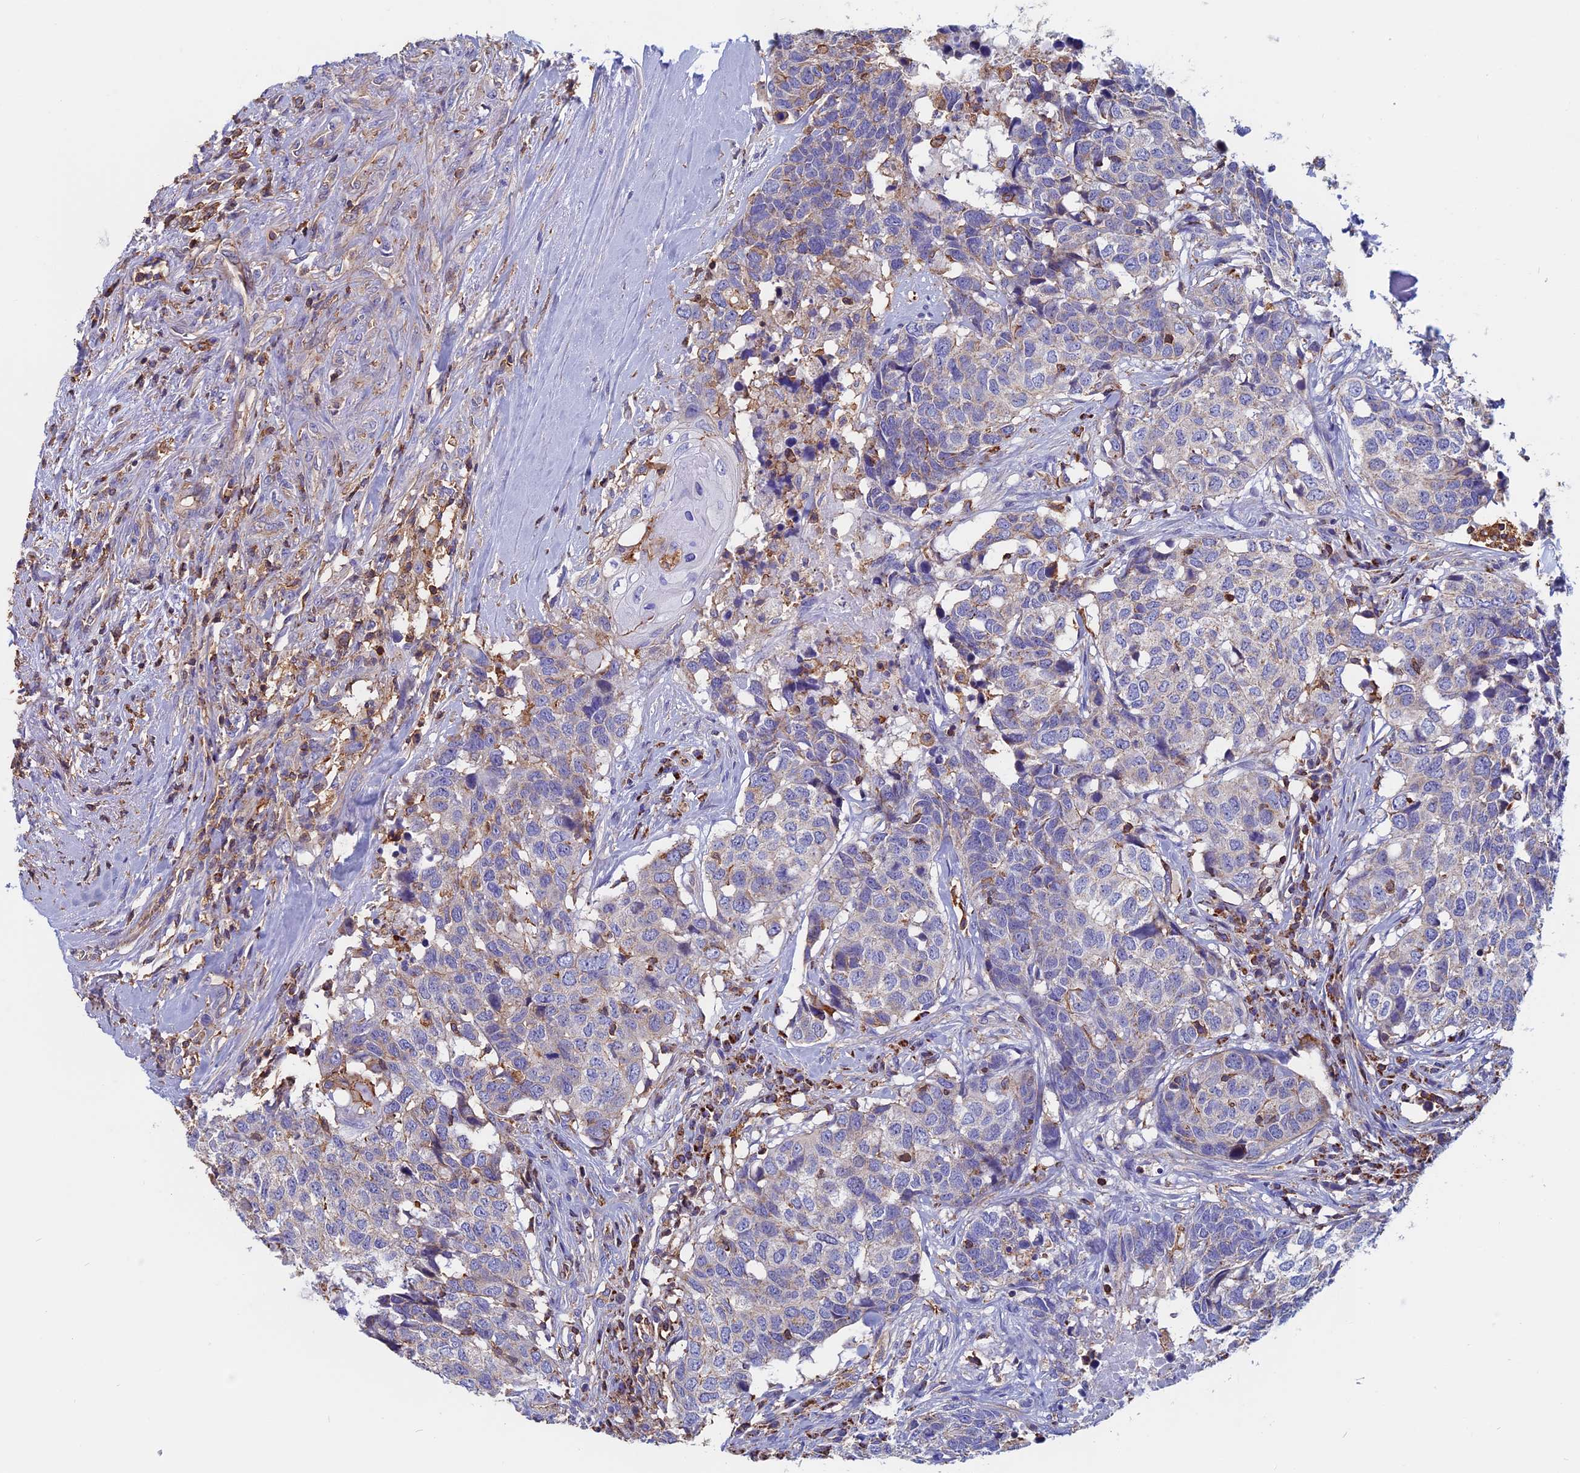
{"staining": {"intensity": "negative", "quantity": "none", "location": "none"}, "tissue": "head and neck cancer", "cell_type": "Tumor cells", "image_type": "cancer", "snomed": [{"axis": "morphology", "description": "Squamous cell carcinoma, NOS"}, {"axis": "topography", "description": "Head-Neck"}], "caption": "Immunohistochemical staining of head and neck cancer reveals no significant positivity in tumor cells.", "gene": "HSD17B8", "patient": {"sex": "male", "age": 66}}